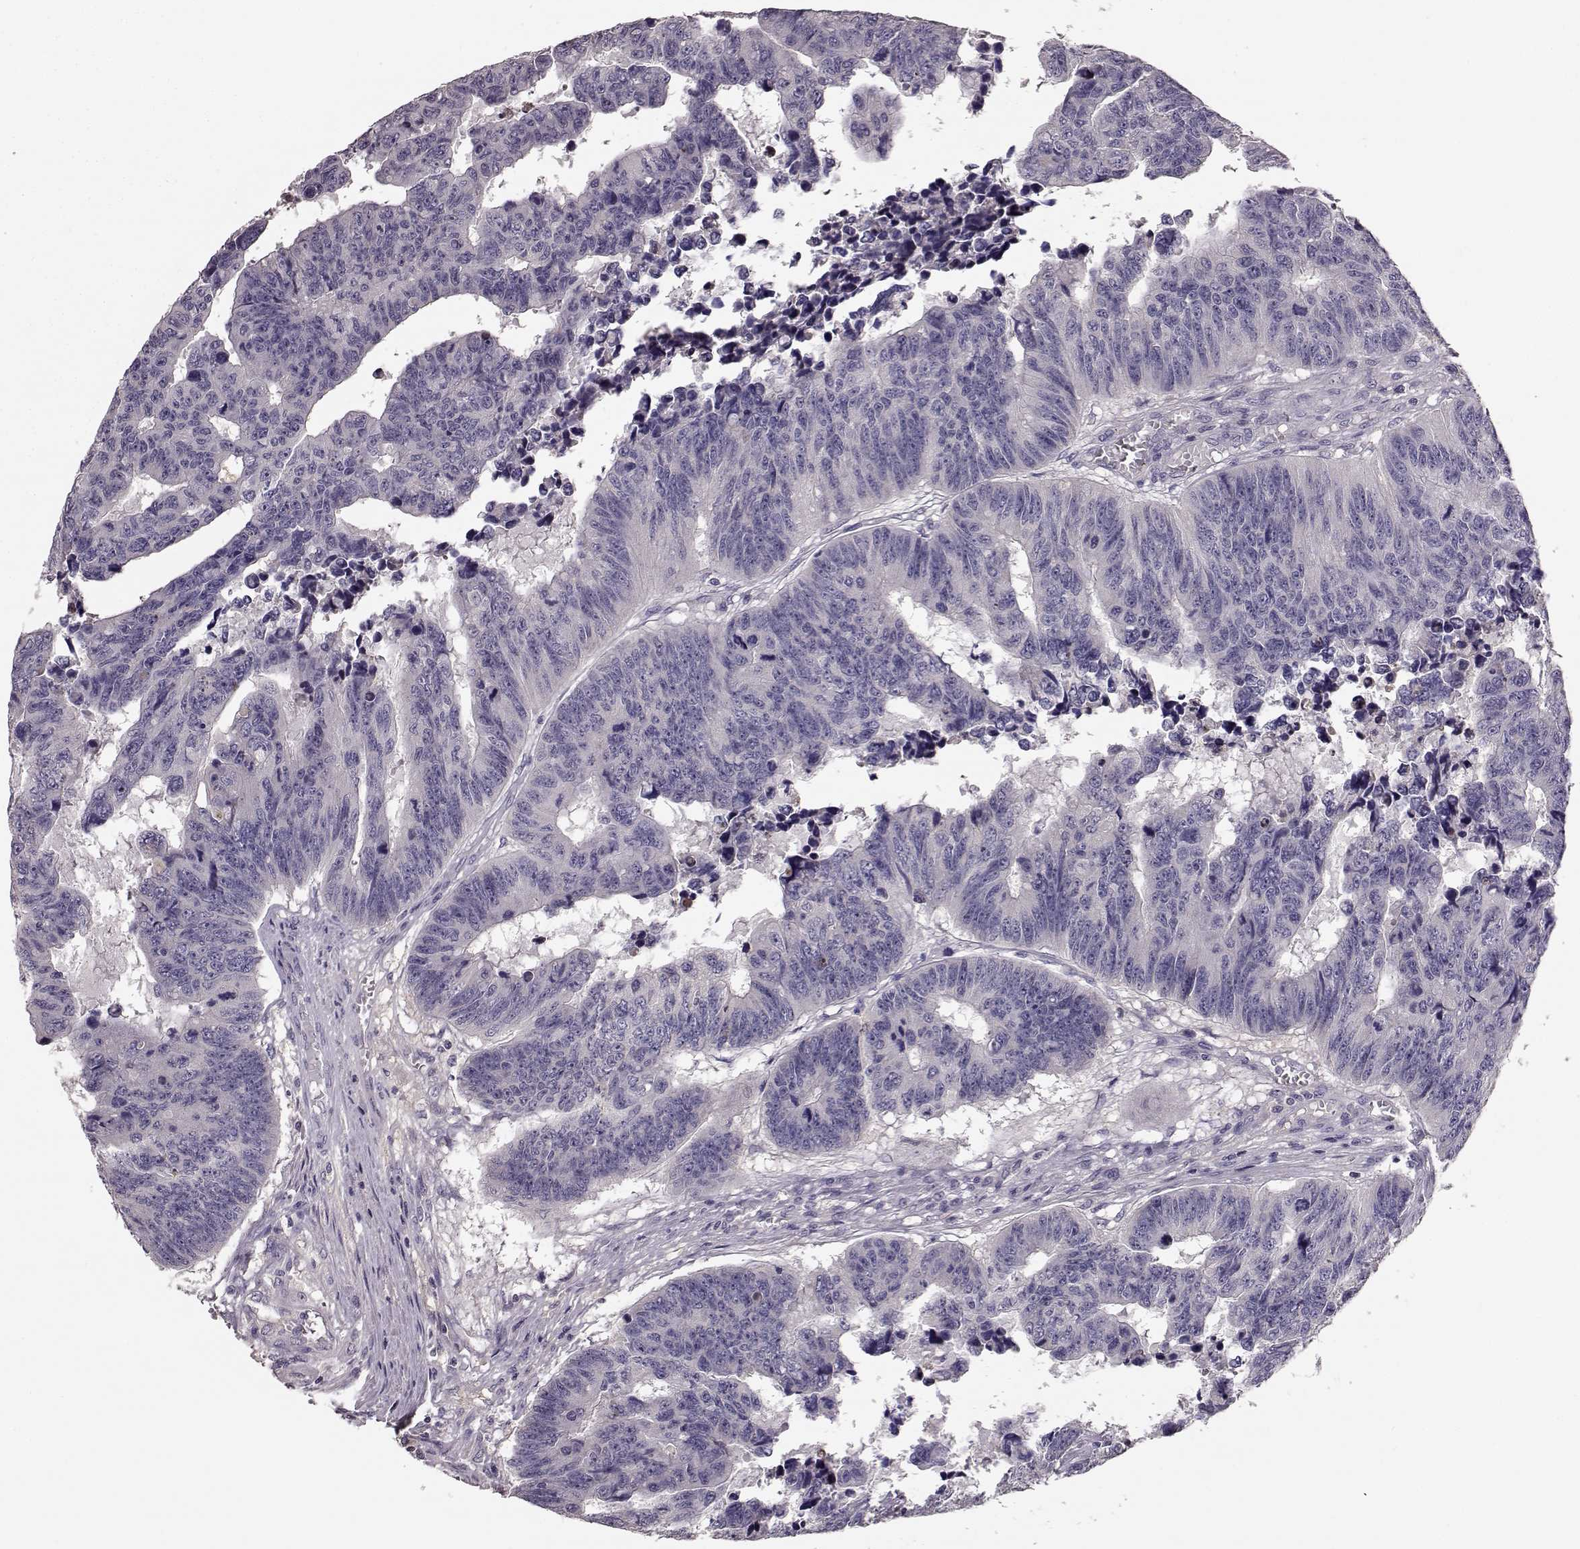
{"staining": {"intensity": "negative", "quantity": "none", "location": "none"}, "tissue": "colorectal cancer", "cell_type": "Tumor cells", "image_type": "cancer", "snomed": [{"axis": "morphology", "description": "Adenocarcinoma, NOS"}, {"axis": "topography", "description": "Appendix"}, {"axis": "topography", "description": "Colon"}, {"axis": "topography", "description": "Cecum"}, {"axis": "topography", "description": "Colon asc"}], "caption": "Immunohistochemistry (IHC) of colorectal adenocarcinoma demonstrates no staining in tumor cells.", "gene": "YJEFN3", "patient": {"sex": "female", "age": 85}}